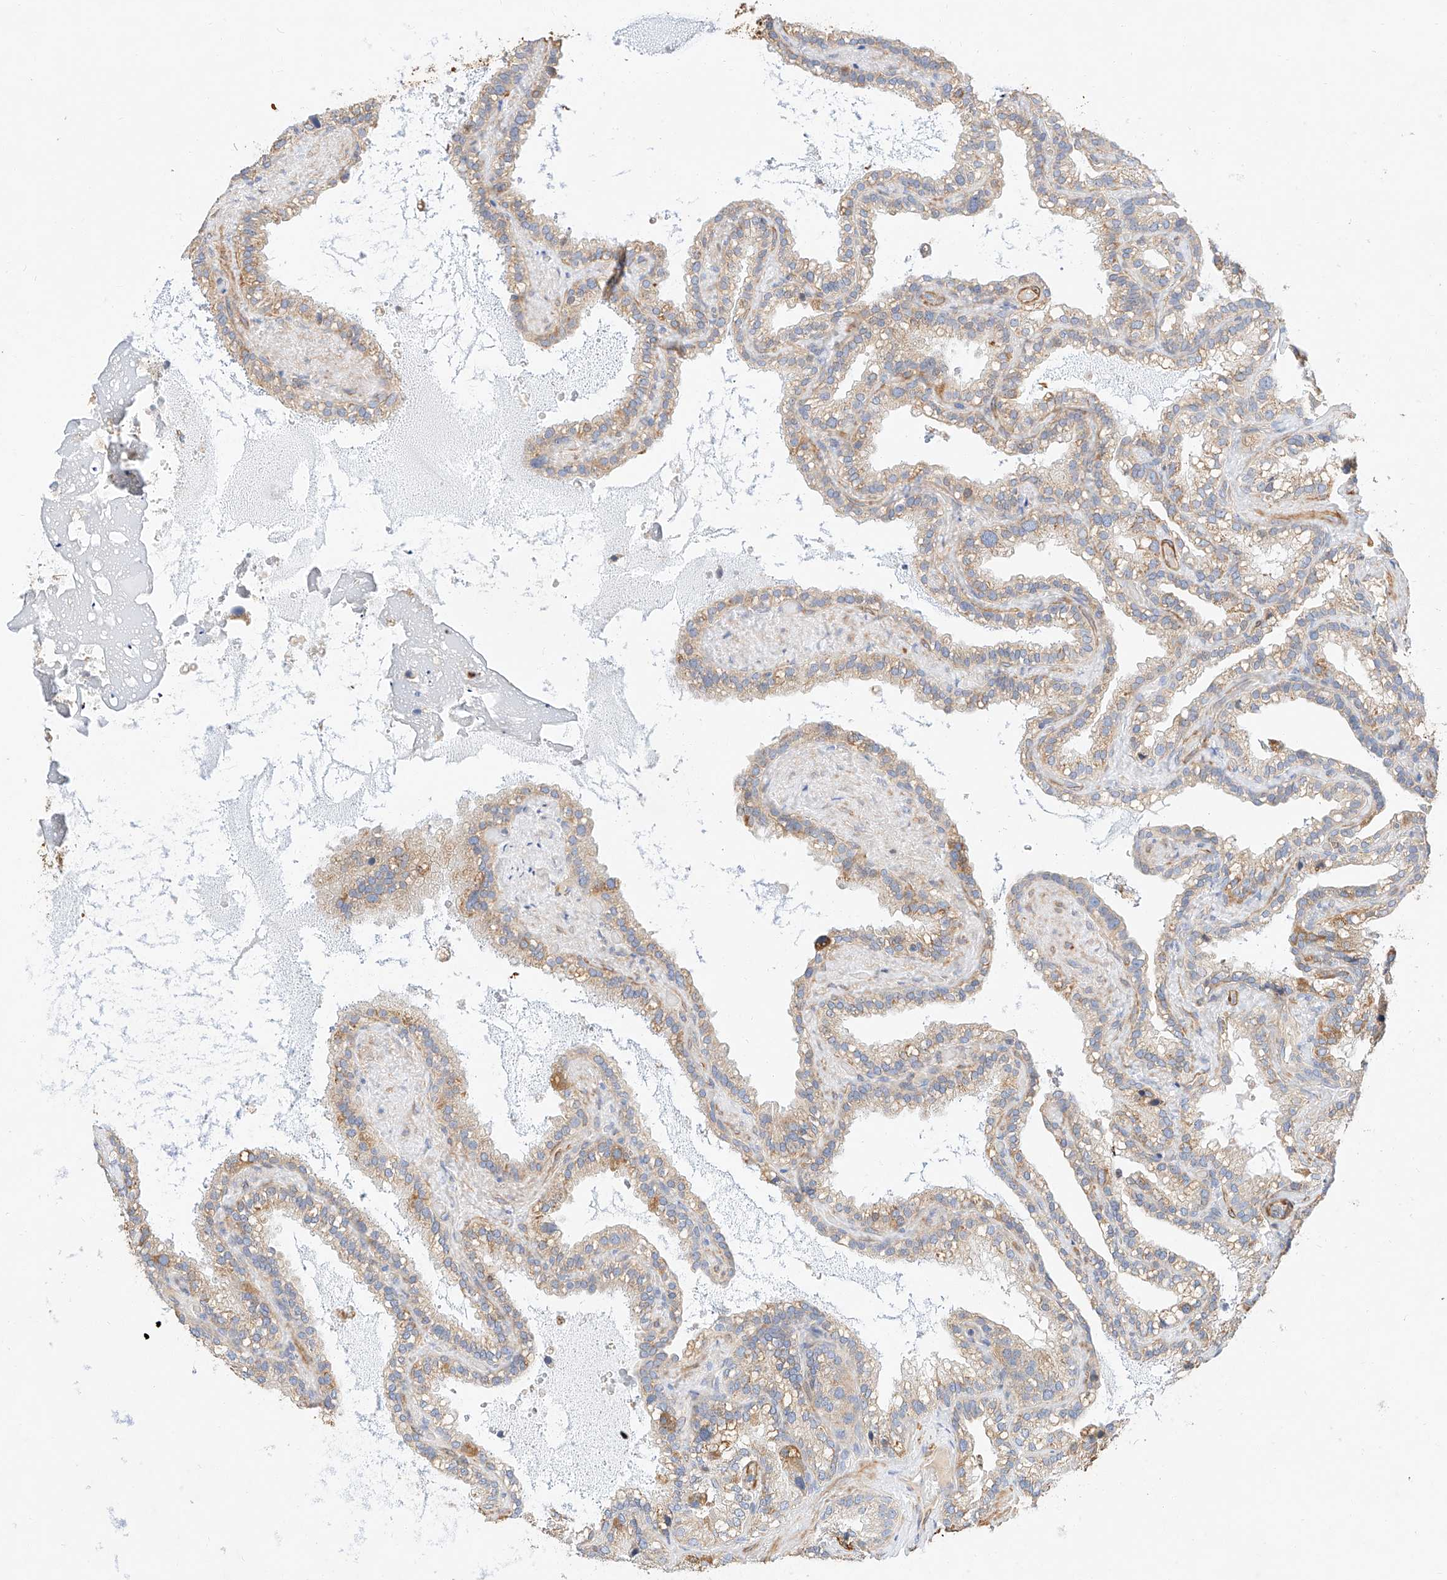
{"staining": {"intensity": "weak", "quantity": "25%-75%", "location": "cytoplasmic/membranous"}, "tissue": "seminal vesicle", "cell_type": "Glandular cells", "image_type": "normal", "snomed": [{"axis": "morphology", "description": "Normal tissue, NOS"}, {"axis": "topography", "description": "Prostate"}, {"axis": "topography", "description": "Seminal veicle"}], "caption": "Seminal vesicle stained with a brown dye exhibits weak cytoplasmic/membranous positive staining in about 25%-75% of glandular cells.", "gene": "C6orf118", "patient": {"sex": "male", "age": 68}}